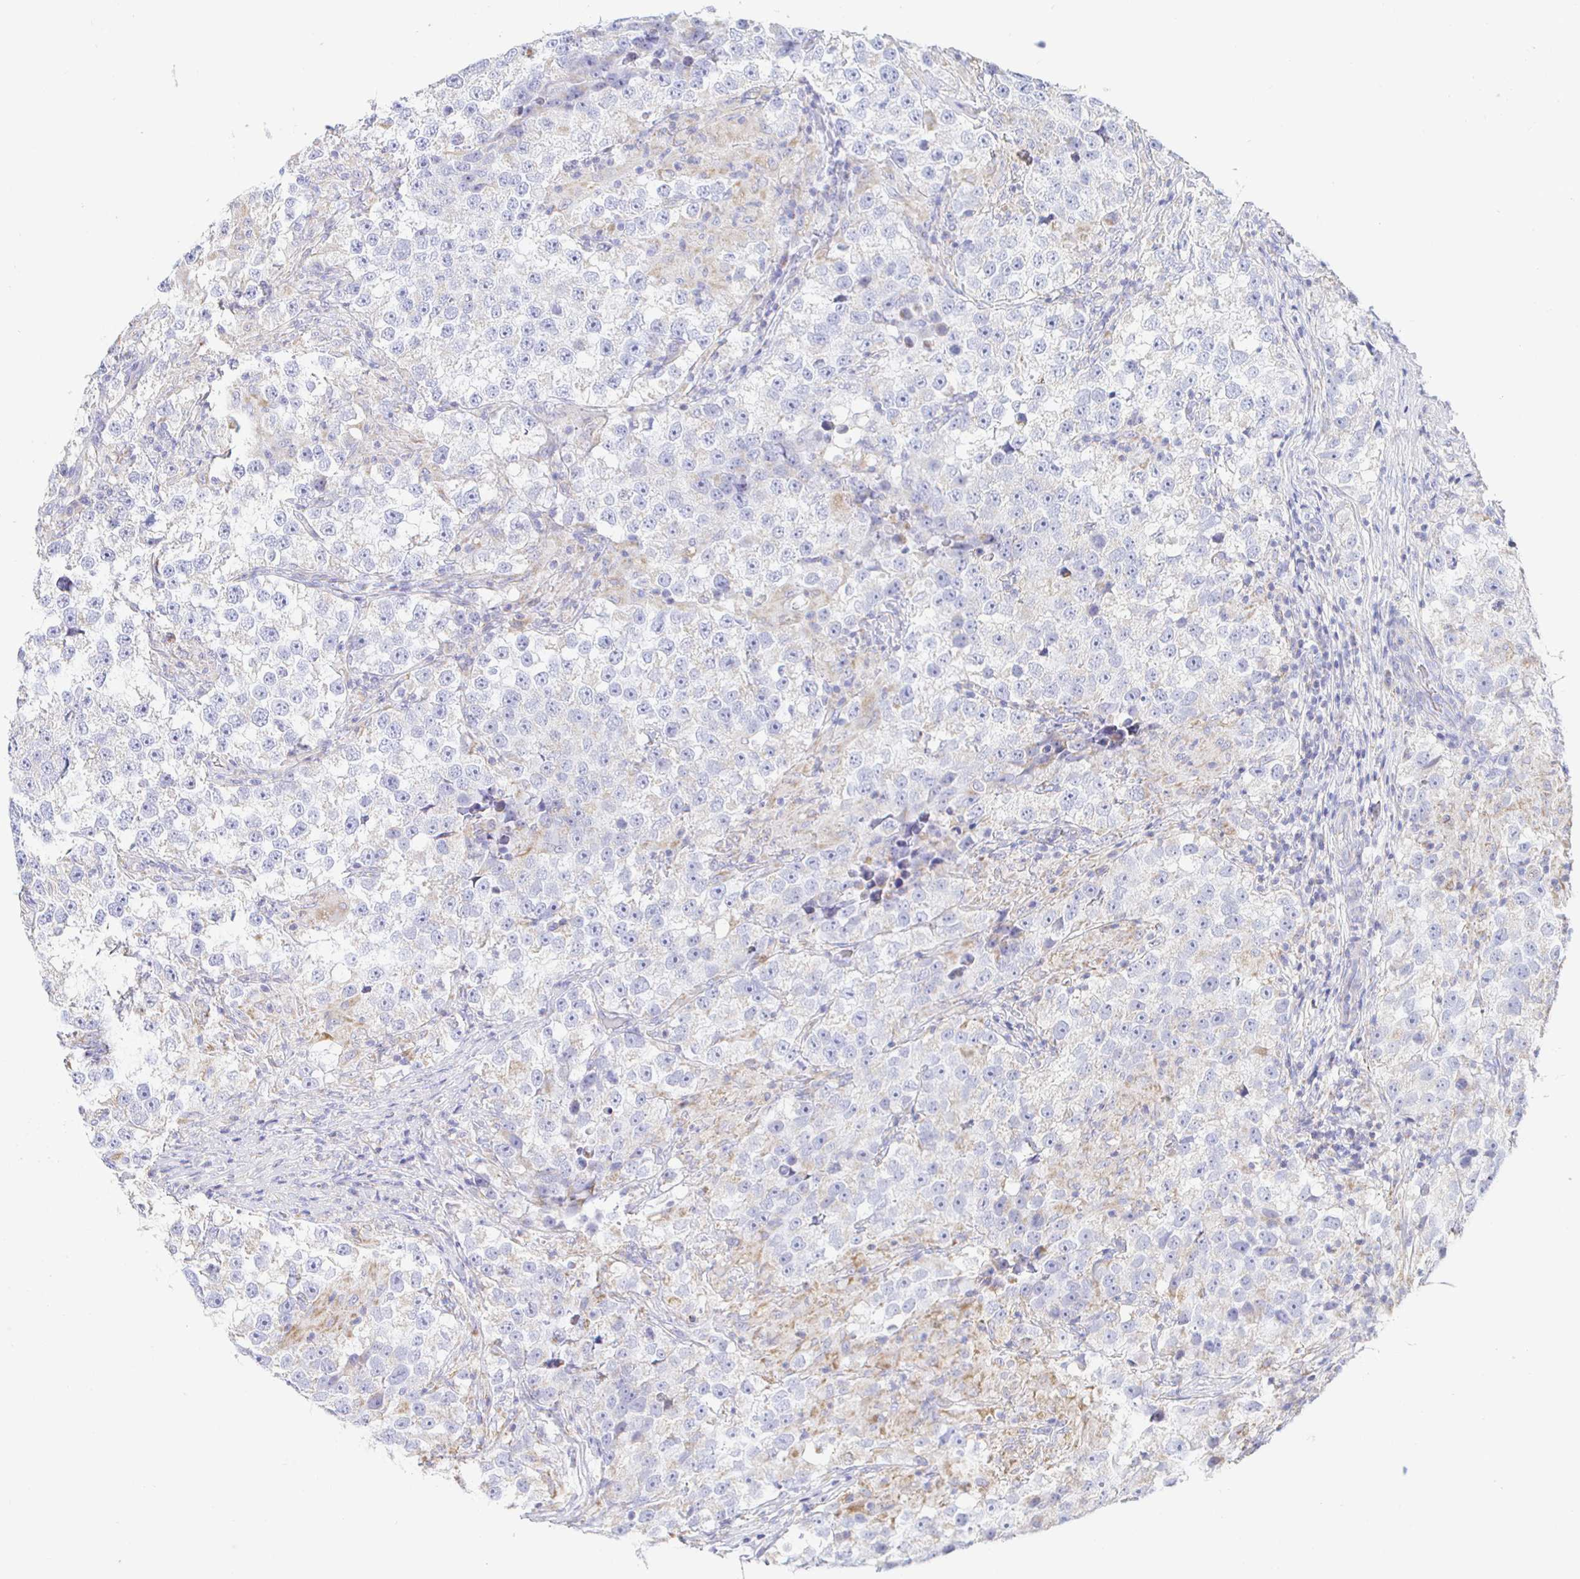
{"staining": {"intensity": "negative", "quantity": "none", "location": "none"}, "tissue": "testis cancer", "cell_type": "Tumor cells", "image_type": "cancer", "snomed": [{"axis": "morphology", "description": "Seminoma, NOS"}, {"axis": "topography", "description": "Testis"}], "caption": "Tumor cells are negative for brown protein staining in testis cancer.", "gene": "SYNGR4", "patient": {"sex": "male", "age": 46}}